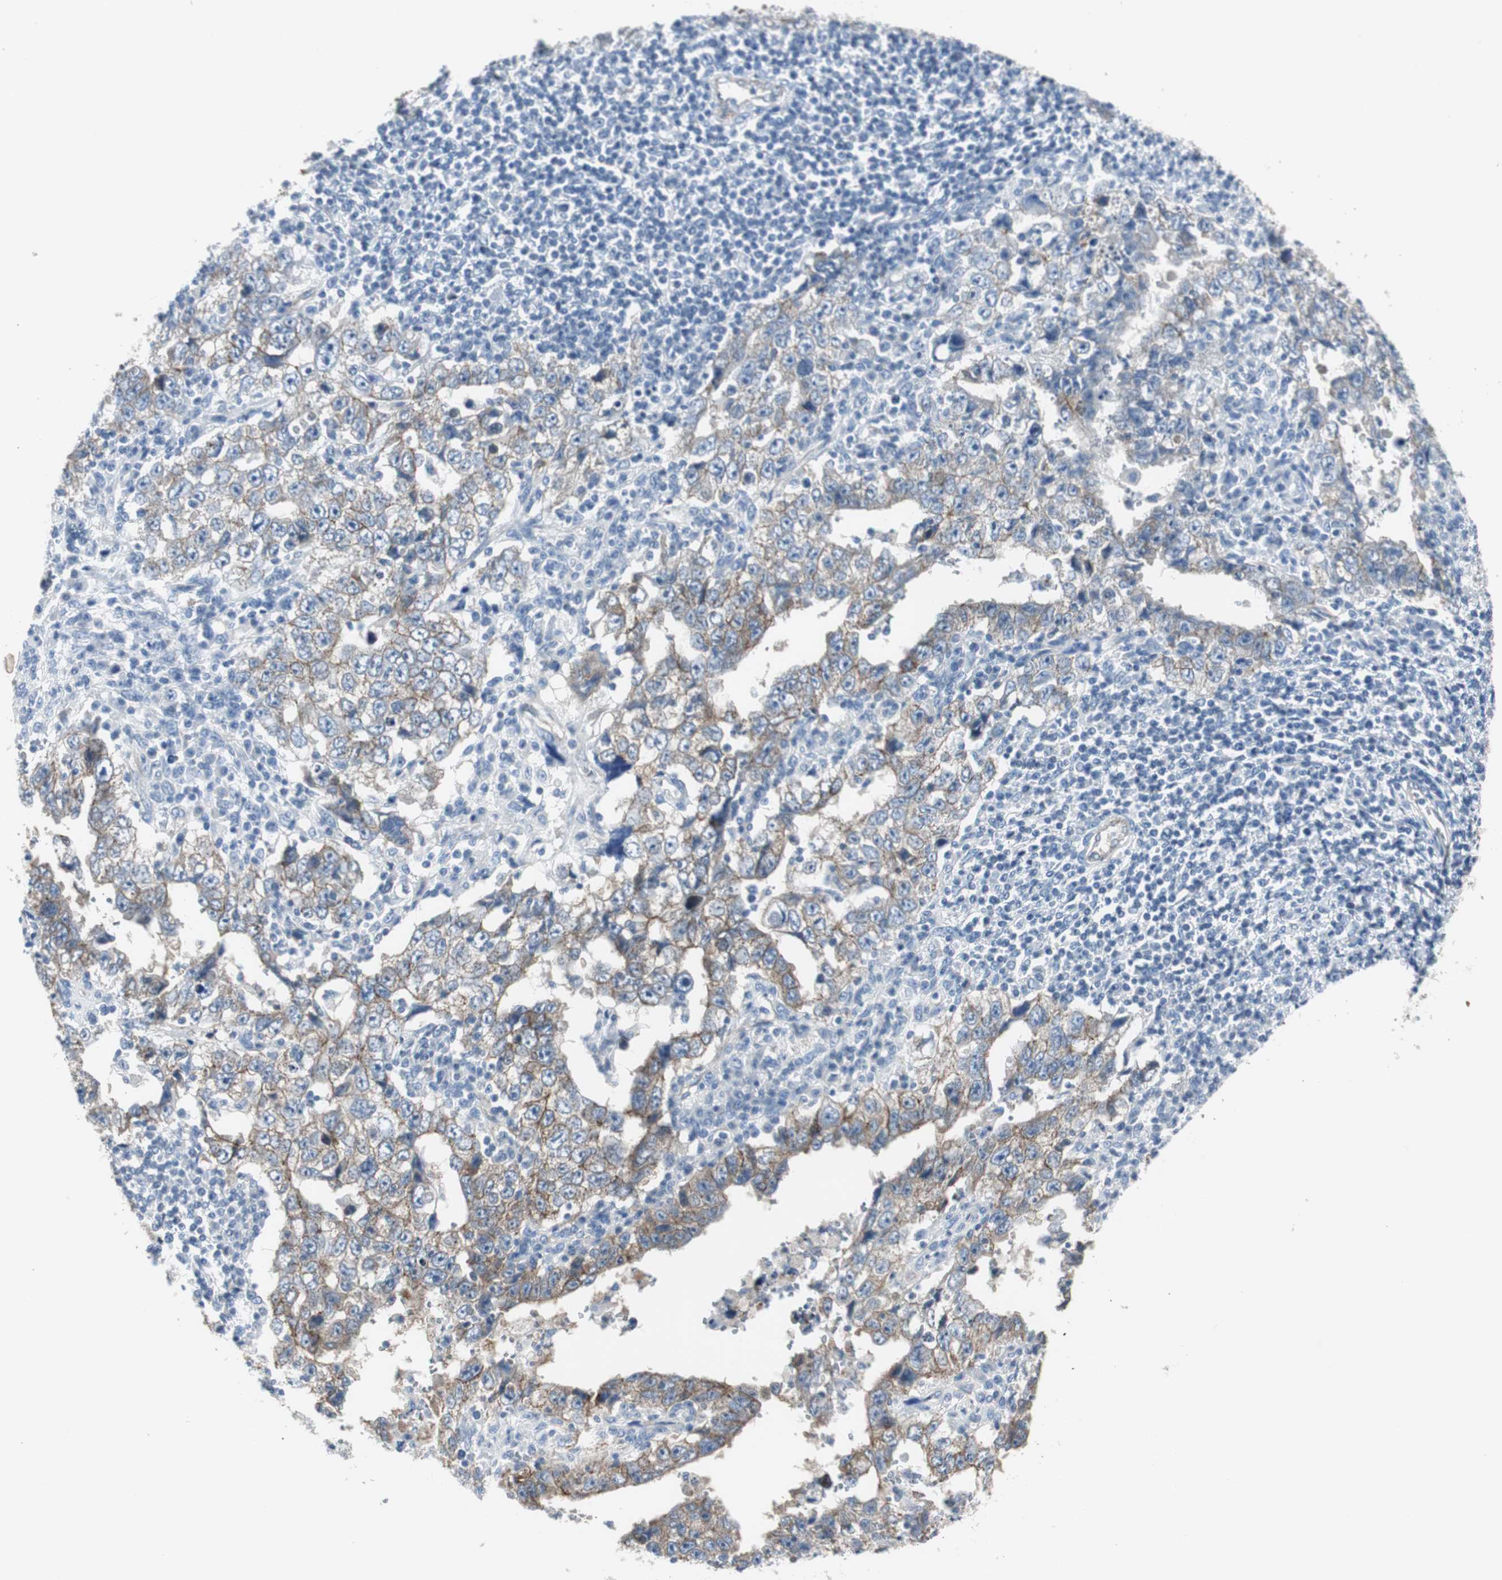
{"staining": {"intensity": "moderate", "quantity": ">75%", "location": "cytoplasmic/membranous"}, "tissue": "testis cancer", "cell_type": "Tumor cells", "image_type": "cancer", "snomed": [{"axis": "morphology", "description": "Carcinoma, Embryonal, NOS"}, {"axis": "topography", "description": "Testis"}], "caption": "Immunohistochemistry (IHC) of human embryonal carcinoma (testis) shows medium levels of moderate cytoplasmic/membranous staining in about >75% of tumor cells. Immunohistochemistry stains the protein of interest in brown and the nuclei are stained blue.", "gene": "STXBP4", "patient": {"sex": "male", "age": 26}}